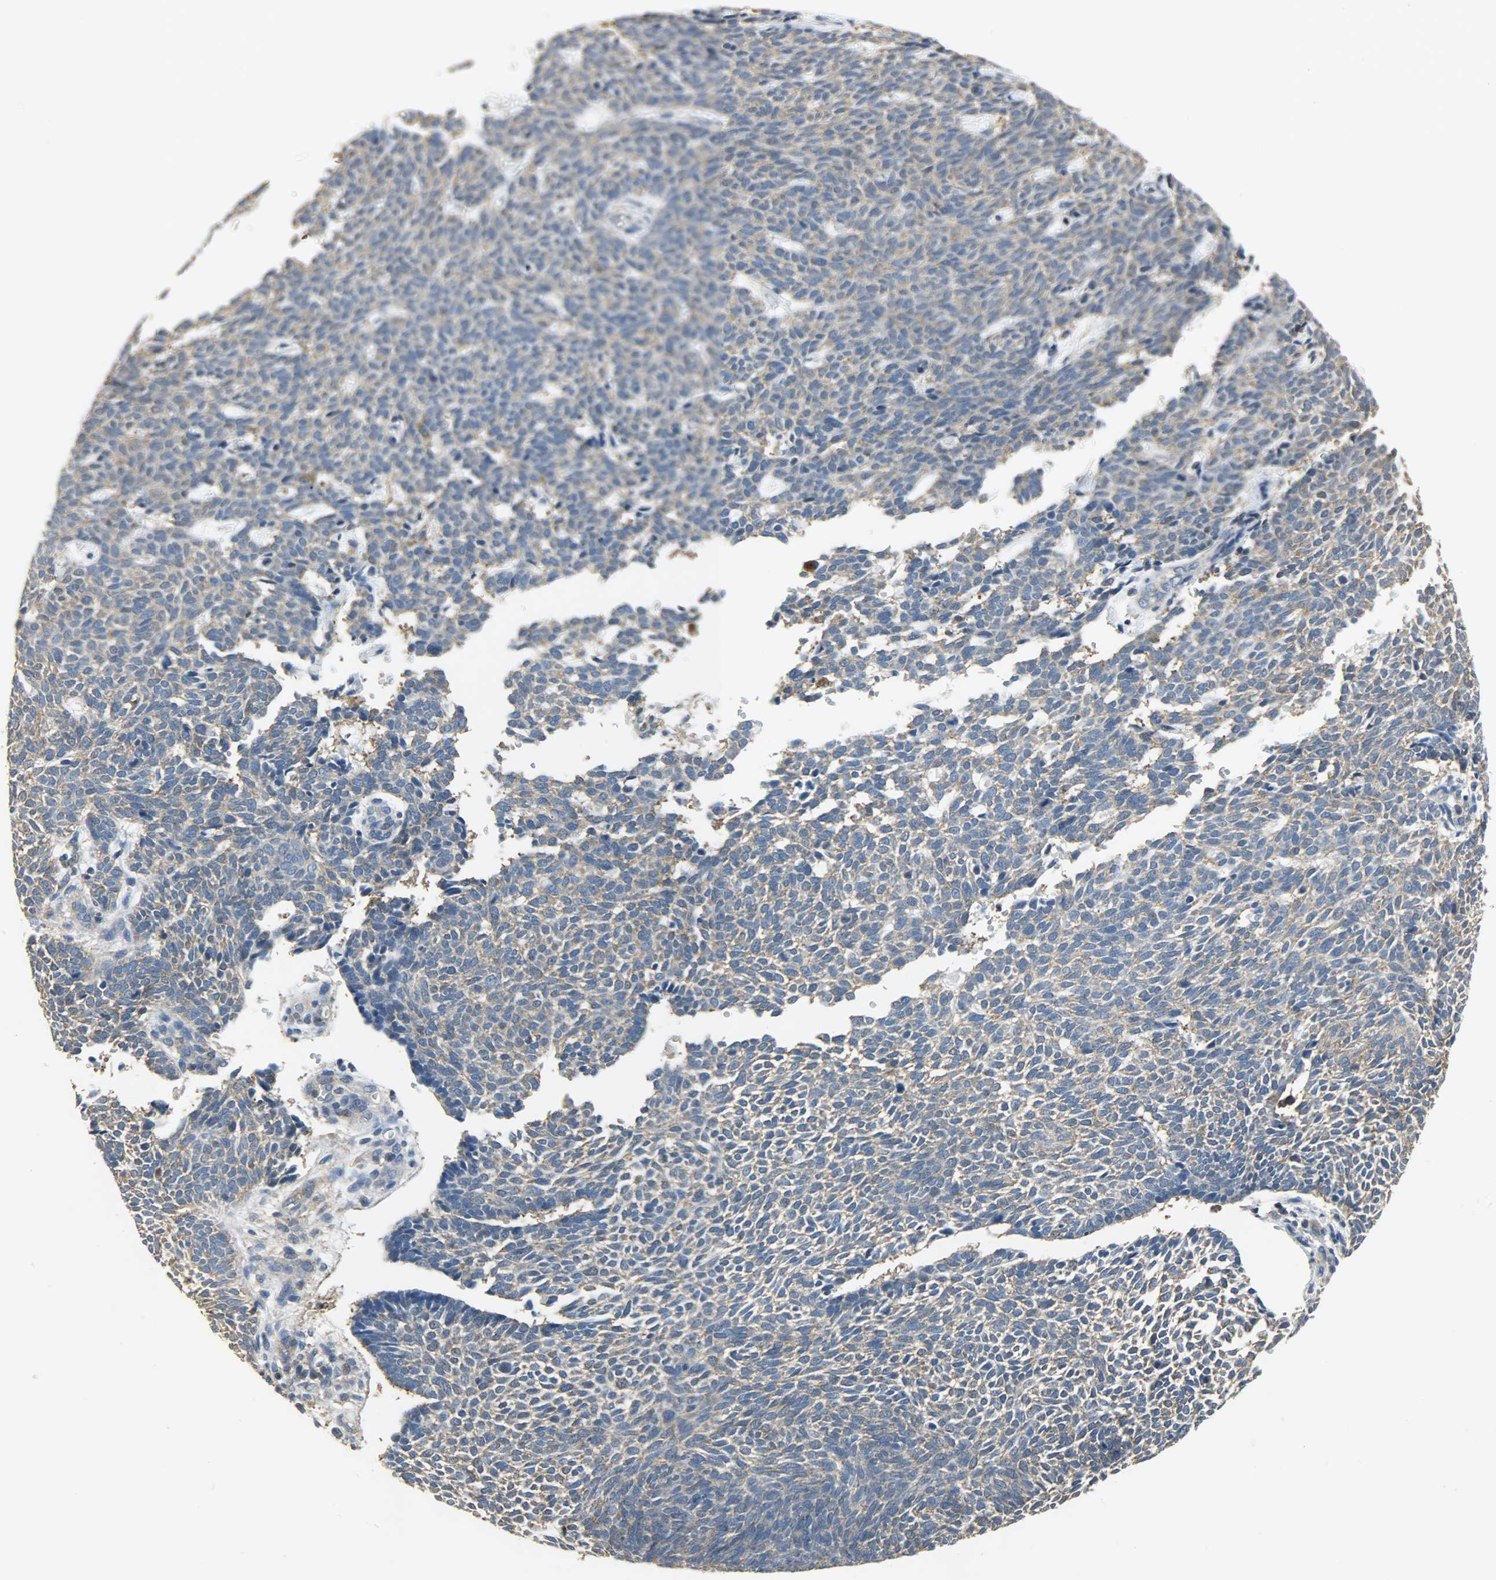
{"staining": {"intensity": "weak", "quantity": ">75%", "location": "cytoplasmic/membranous"}, "tissue": "skin cancer", "cell_type": "Tumor cells", "image_type": "cancer", "snomed": [{"axis": "morphology", "description": "Normal tissue, NOS"}, {"axis": "morphology", "description": "Basal cell carcinoma"}, {"axis": "topography", "description": "Skin"}], "caption": "Brown immunohistochemical staining in human basal cell carcinoma (skin) displays weak cytoplasmic/membranous expression in approximately >75% of tumor cells. (Brightfield microscopy of DAB IHC at high magnification).", "gene": "DNAJA4", "patient": {"sex": "male", "age": 87}}